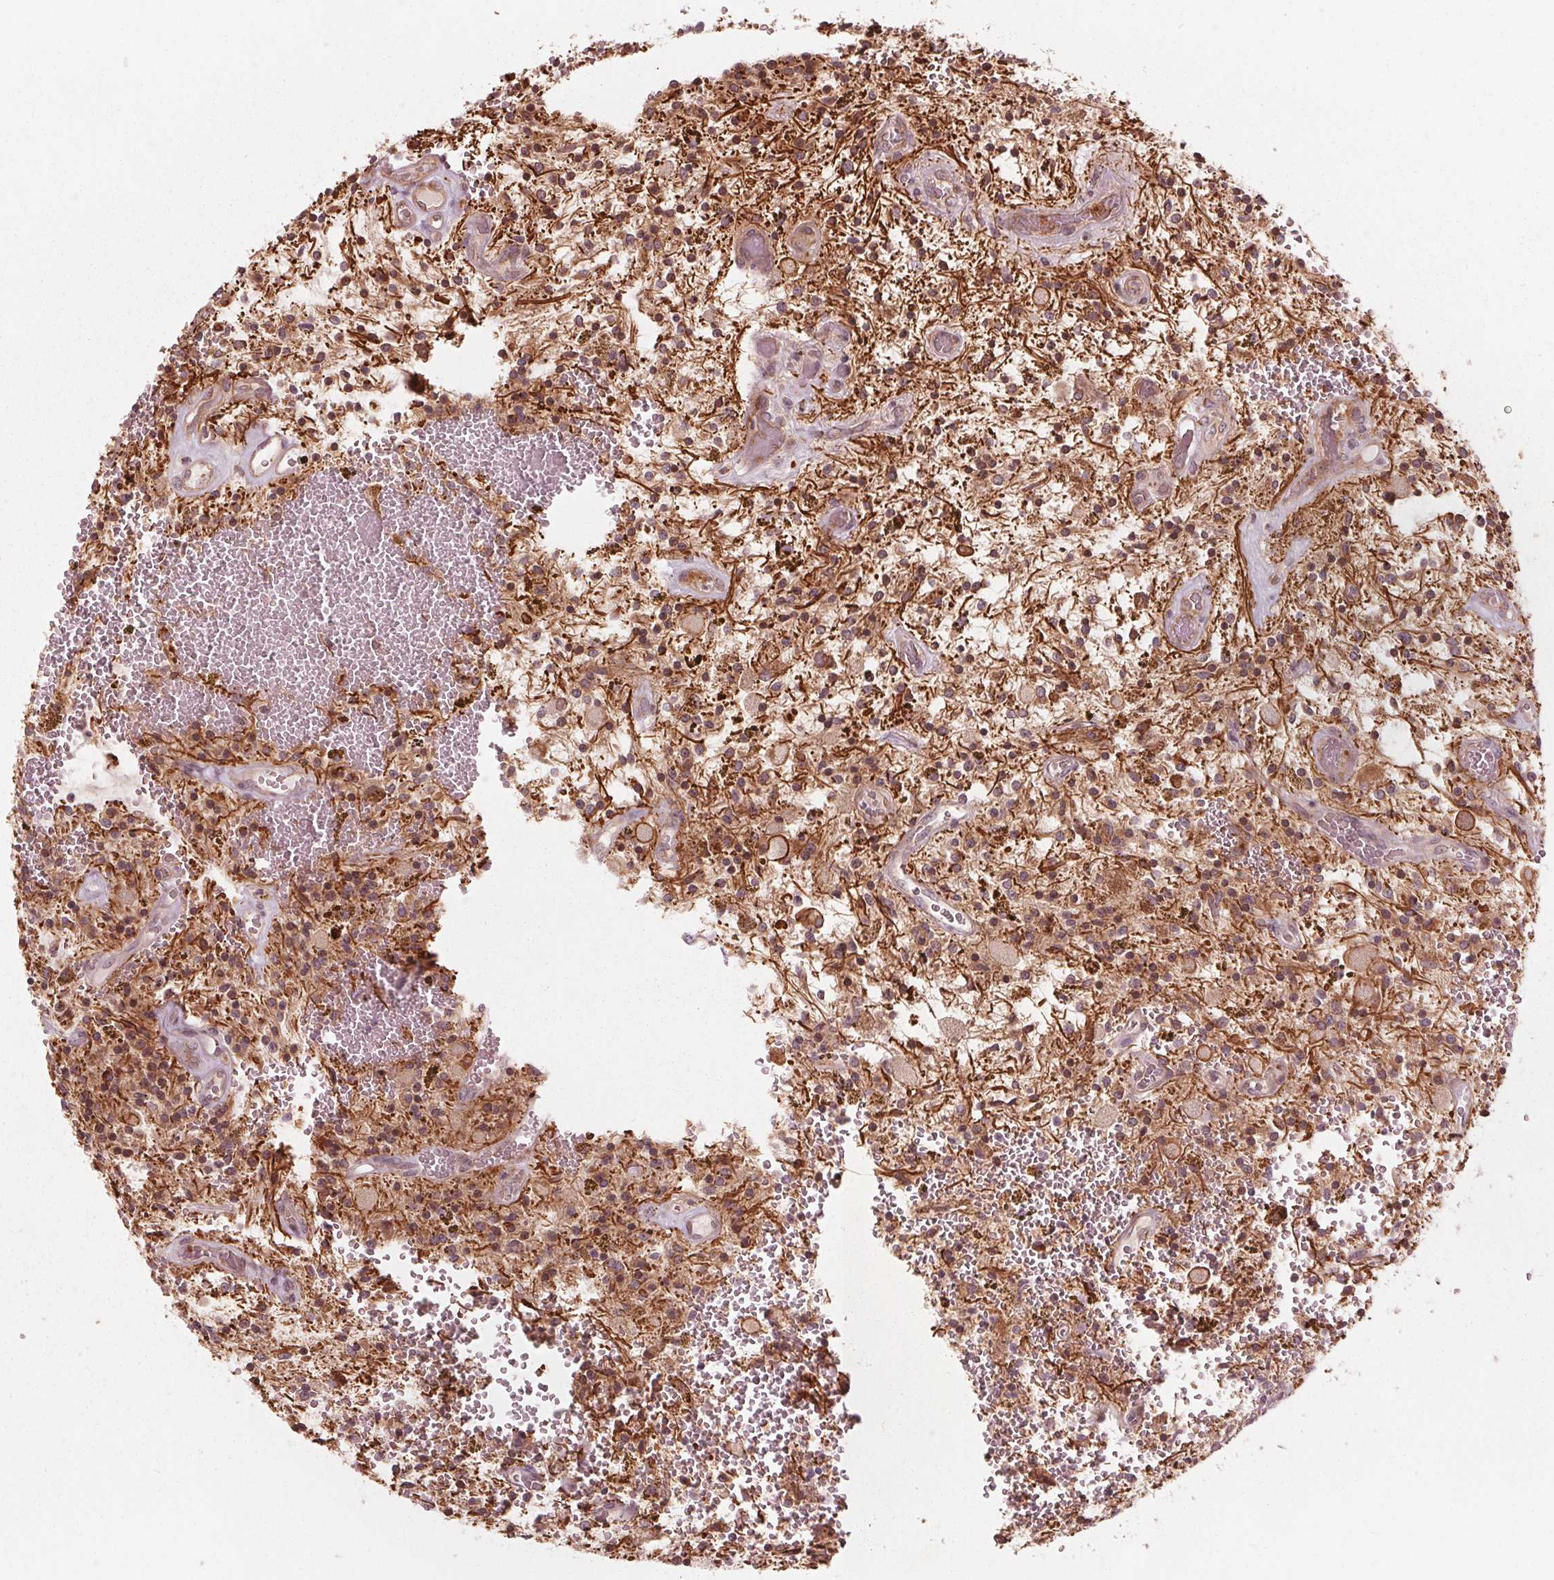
{"staining": {"intensity": "moderate", "quantity": ">75%", "location": "cytoplasmic/membranous"}, "tissue": "glioma", "cell_type": "Tumor cells", "image_type": "cancer", "snomed": [{"axis": "morphology", "description": "Glioma, malignant, Low grade"}, {"axis": "topography", "description": "Cerebellum"}], "caption": "This is an image of immunohistochemistry (IHC) staining of glioma, which shows moderate positivity in the cytoplasmic/membranous of tumor cells.", "gene": "CMIP", "patient": {"sex": "female", "age": 14}}